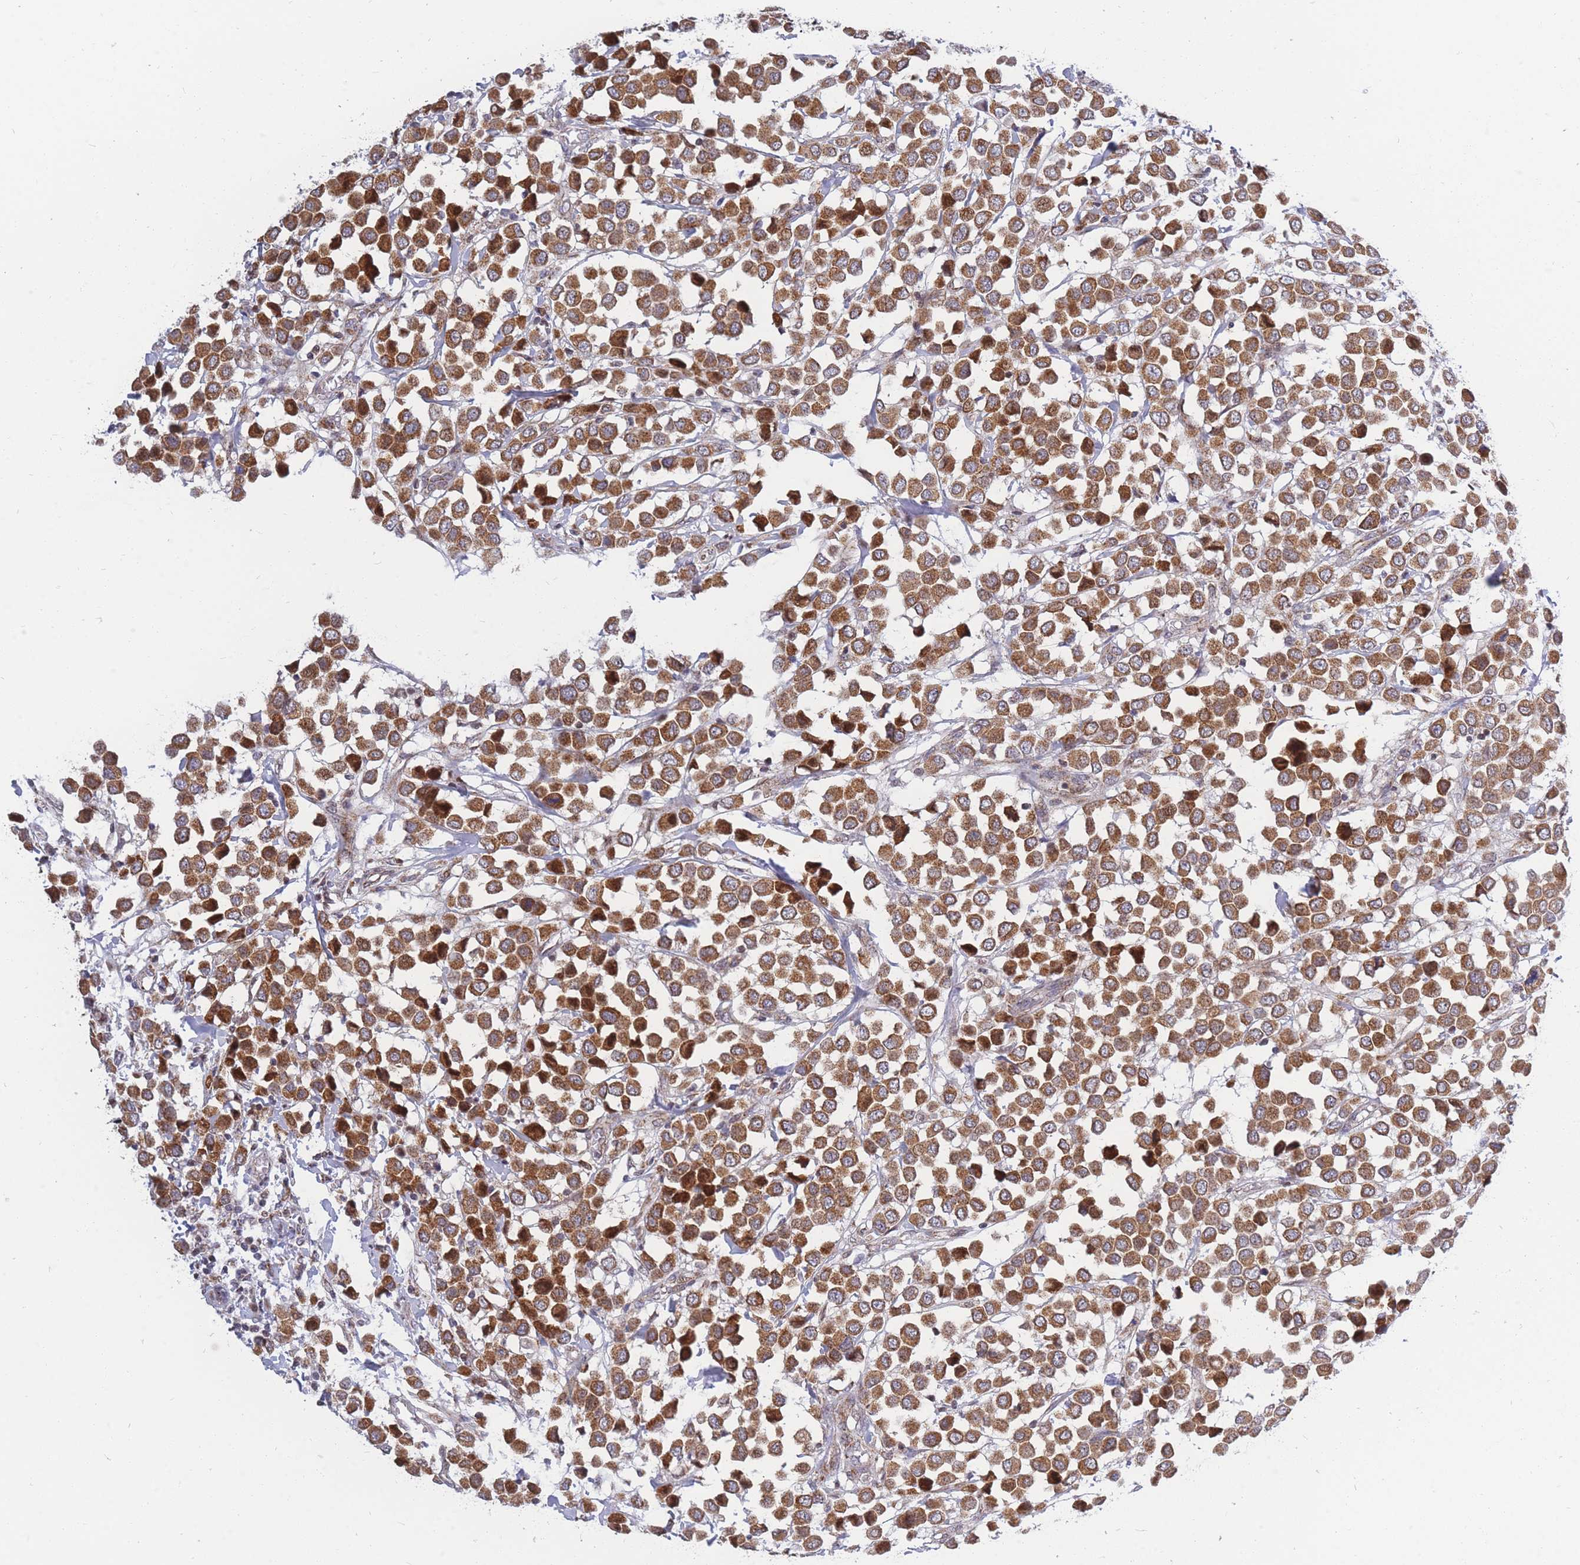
{"staining": {"intensity": "moderate", "quantity": ">75%", "location": "cytoplasmic/membranous"}, "tissue": "breast cancer", "cell_type": "Tumor cells", "image_type": "cancer", "snomed": [{"axis": "morphology", "description": "Duct carcinoma"}, {"axis": "topography", "description": "Breast"}], "caption": "Protein expression analysis of breast cancer (intraductal carcinoma) shows moderate cytoplasmic/membranous staining in about >75% of tumor cells.", "gene": "MOB4", "patient": {"sex": "female", "age": 61}}